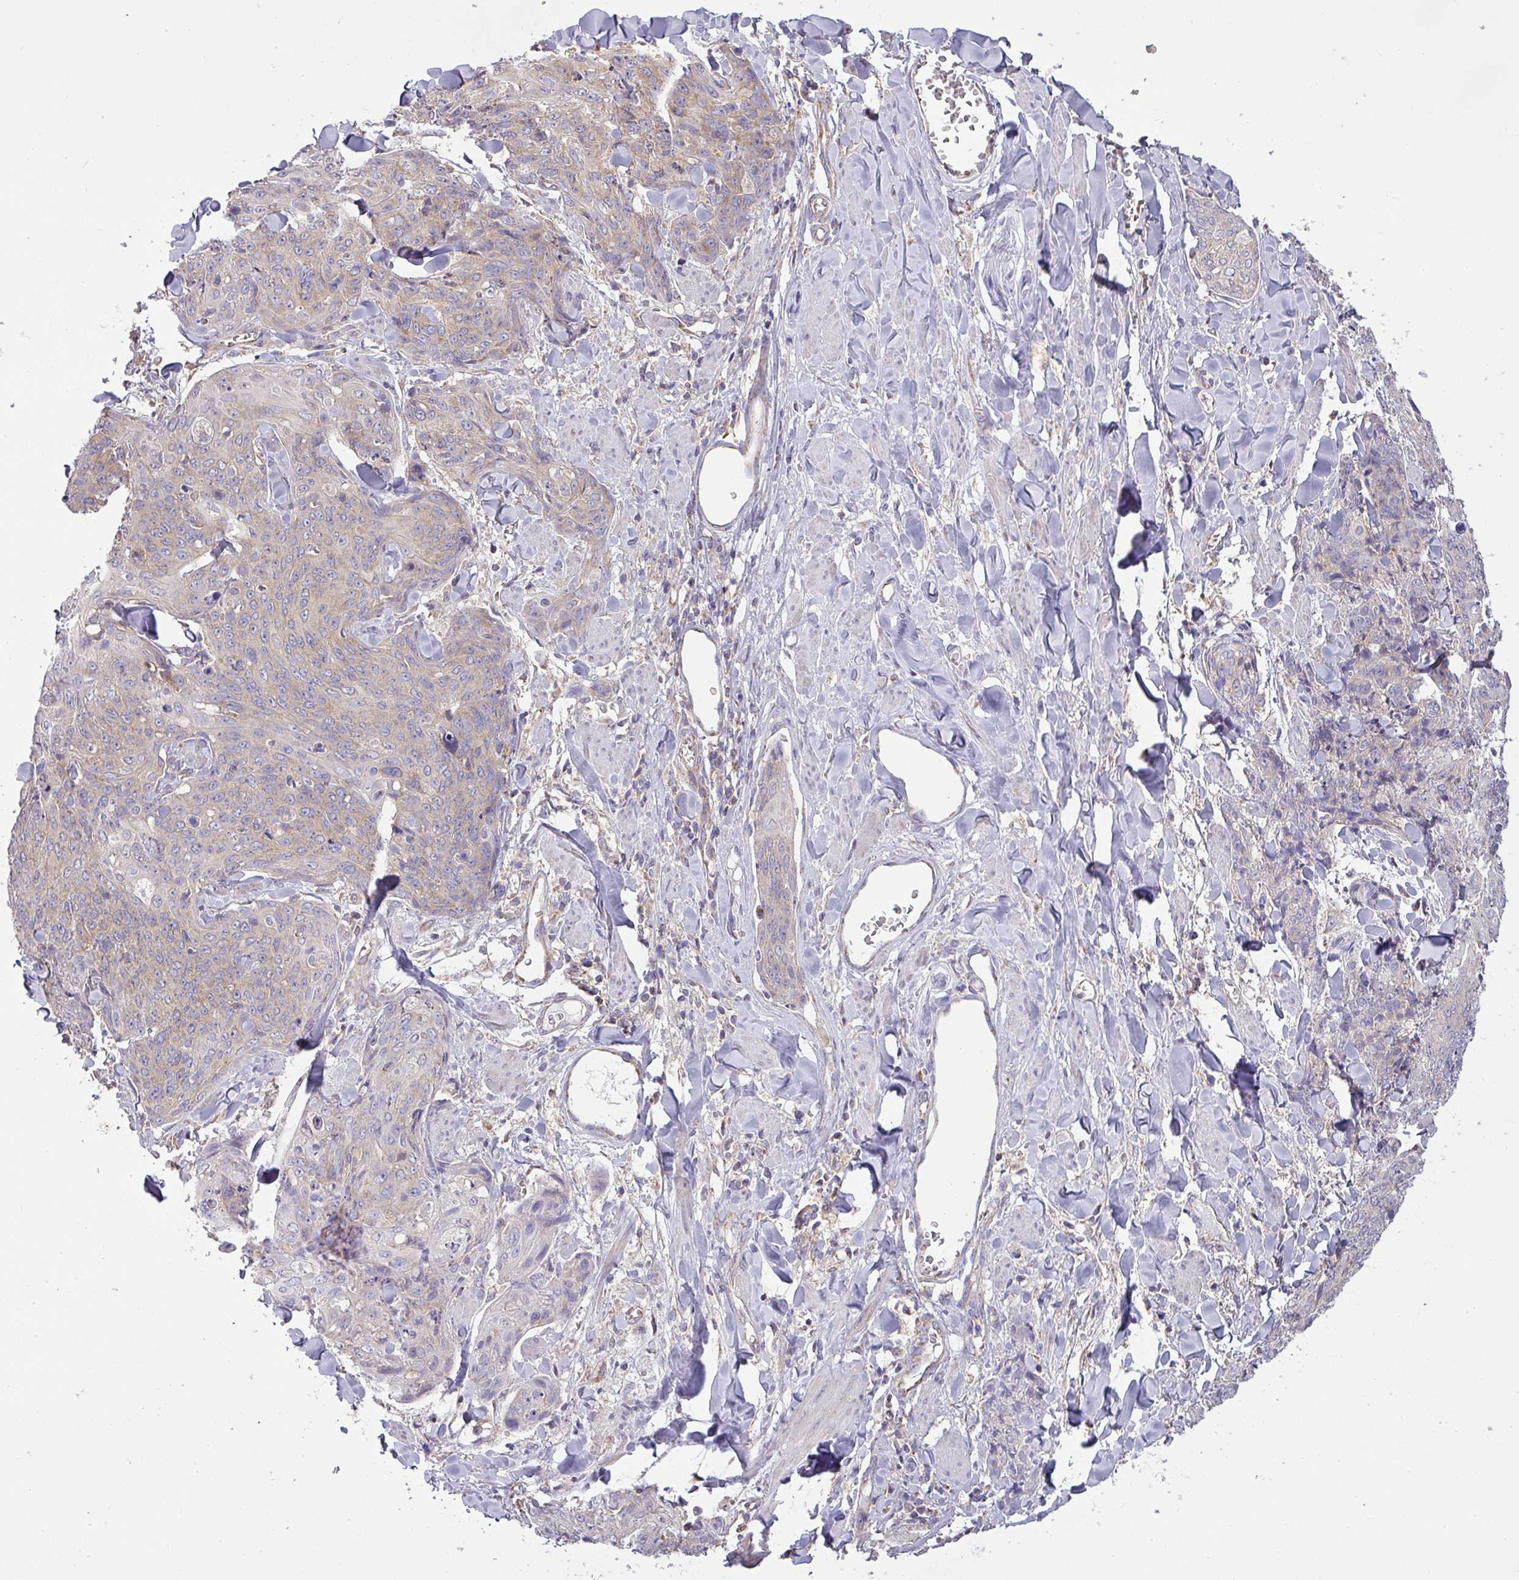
{"staining": {"intensity": "weak", "quantity": "25%-75%", "location": "cytoplasmic/membranous"}, "tissue": "skin cancer", "cell_type": "Tumor cells", "image_type": "cancer", "snomed": [{"axis": "morphology", "description": "Squamous cell carcinoma, NOS"}, {"axis": "topography", "description": "Skin"}, {"axis": "topography", "description": "Vulva"}], "caption": "DAB (3,3'-diaminobenzidine) immunohistochemical staining of squamous cell carcinoma (skin) shows weak cytoplasmic/membranous protein staining in about 25%-75% of tumor cells. The staining was performed using DAB (3,3'-diaminobenzidine), with brown indicating positive protein expression. Nuclei are stained blue with hematoxylin.", "gene": "ZNF211", "patient": {"sex": "female", "age": 85}}